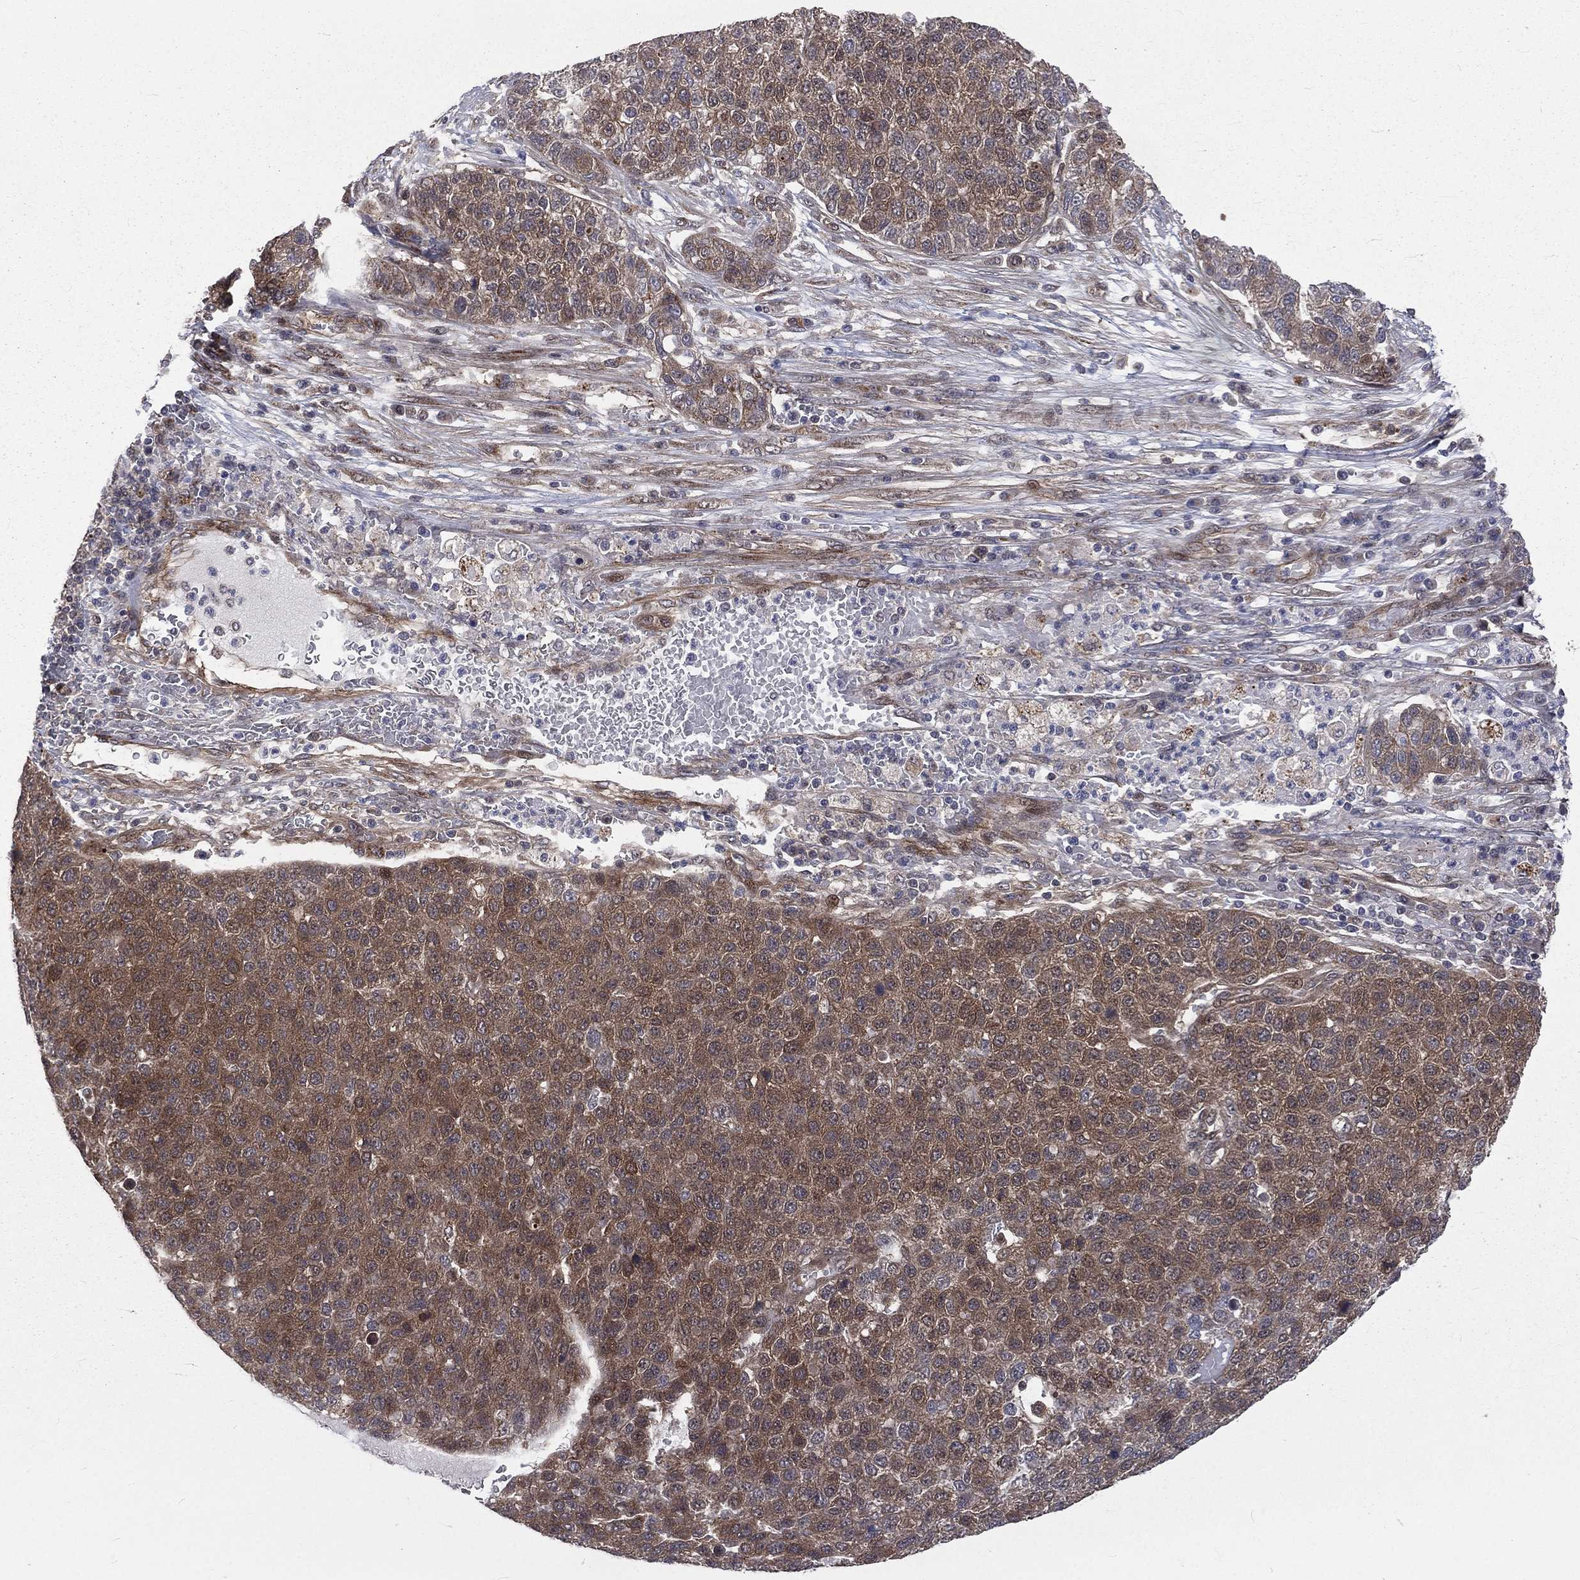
{"staining": {"intensity": "moderate", "quantity": "25%-75%", "location": "cytoplasmic/membranous"}, "tissue": "pancreatic cancer", "cell_type": "Tumor cells", "image_type": "cancer", "snomed": [{"axis": "morphology", "description": "Adenocarcinoma, NOS"}, {"axis": "topography", "description": "Pancreas"}], "caption": "Immunohistochemistry of adenocarcinoma (pancreatic) shows medium levels of moderate cytoplasmic/membranous expression in approximately 25%-75% of tumor cells.", "gene": "ARL3", "patient": {"sex": "female", "age": 61}}